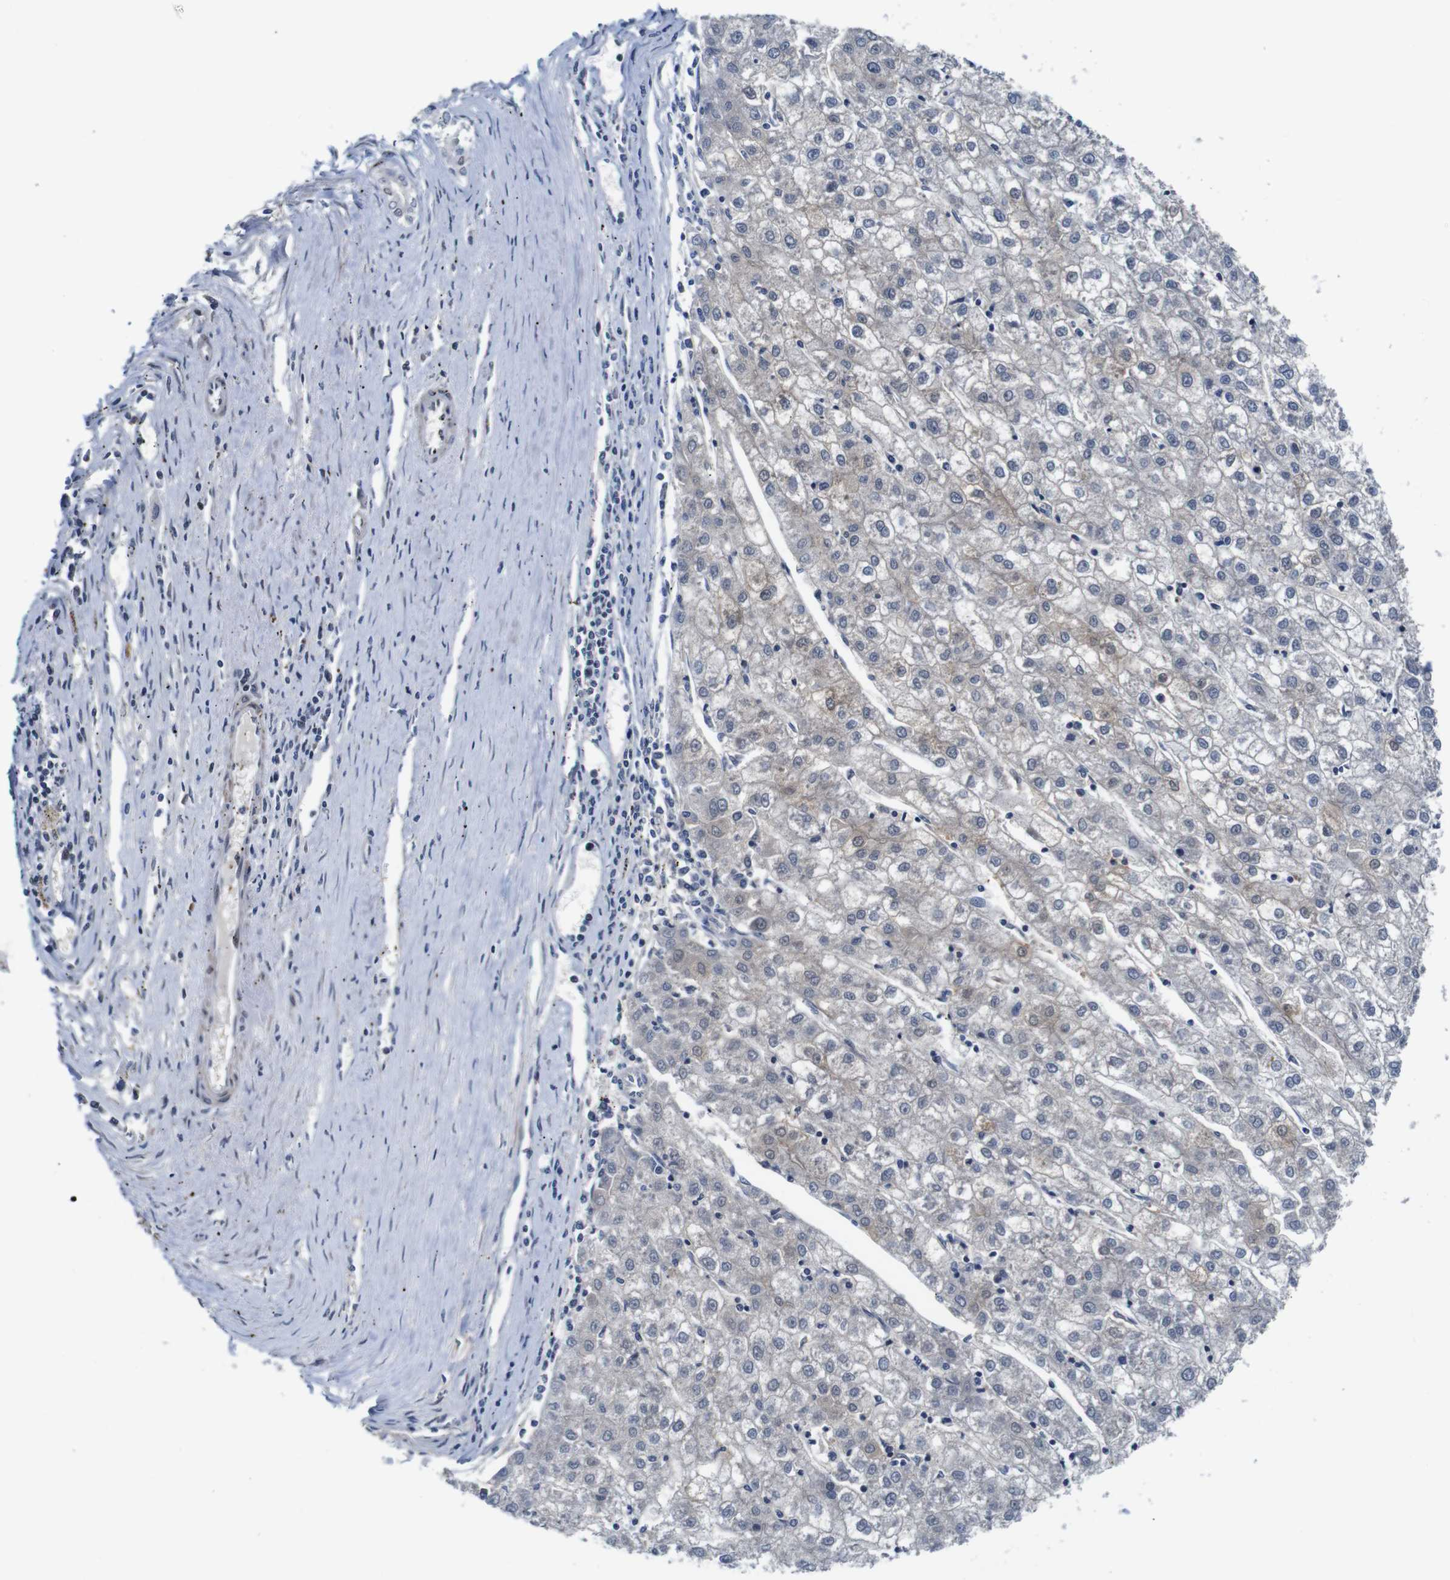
{"staining": {"intensity": "weak", "quantity": "<25%", "location": "cytoplasmic/membranous"}, "tissue": "liver cancer", "cell_type": "Tumor cells", "image_type": "cancer", "snomed": [{"axis": "morphology", "description": "Carcinoma, Hepatocellular, NOS"}, {"axis": "topography", "description": "Liver"}], "caption": "The photomicrograph displays no staining of tumor cells in liver cancer.", "gene": "ILDR2", "patient": {"sex": "male", "age": 72}}